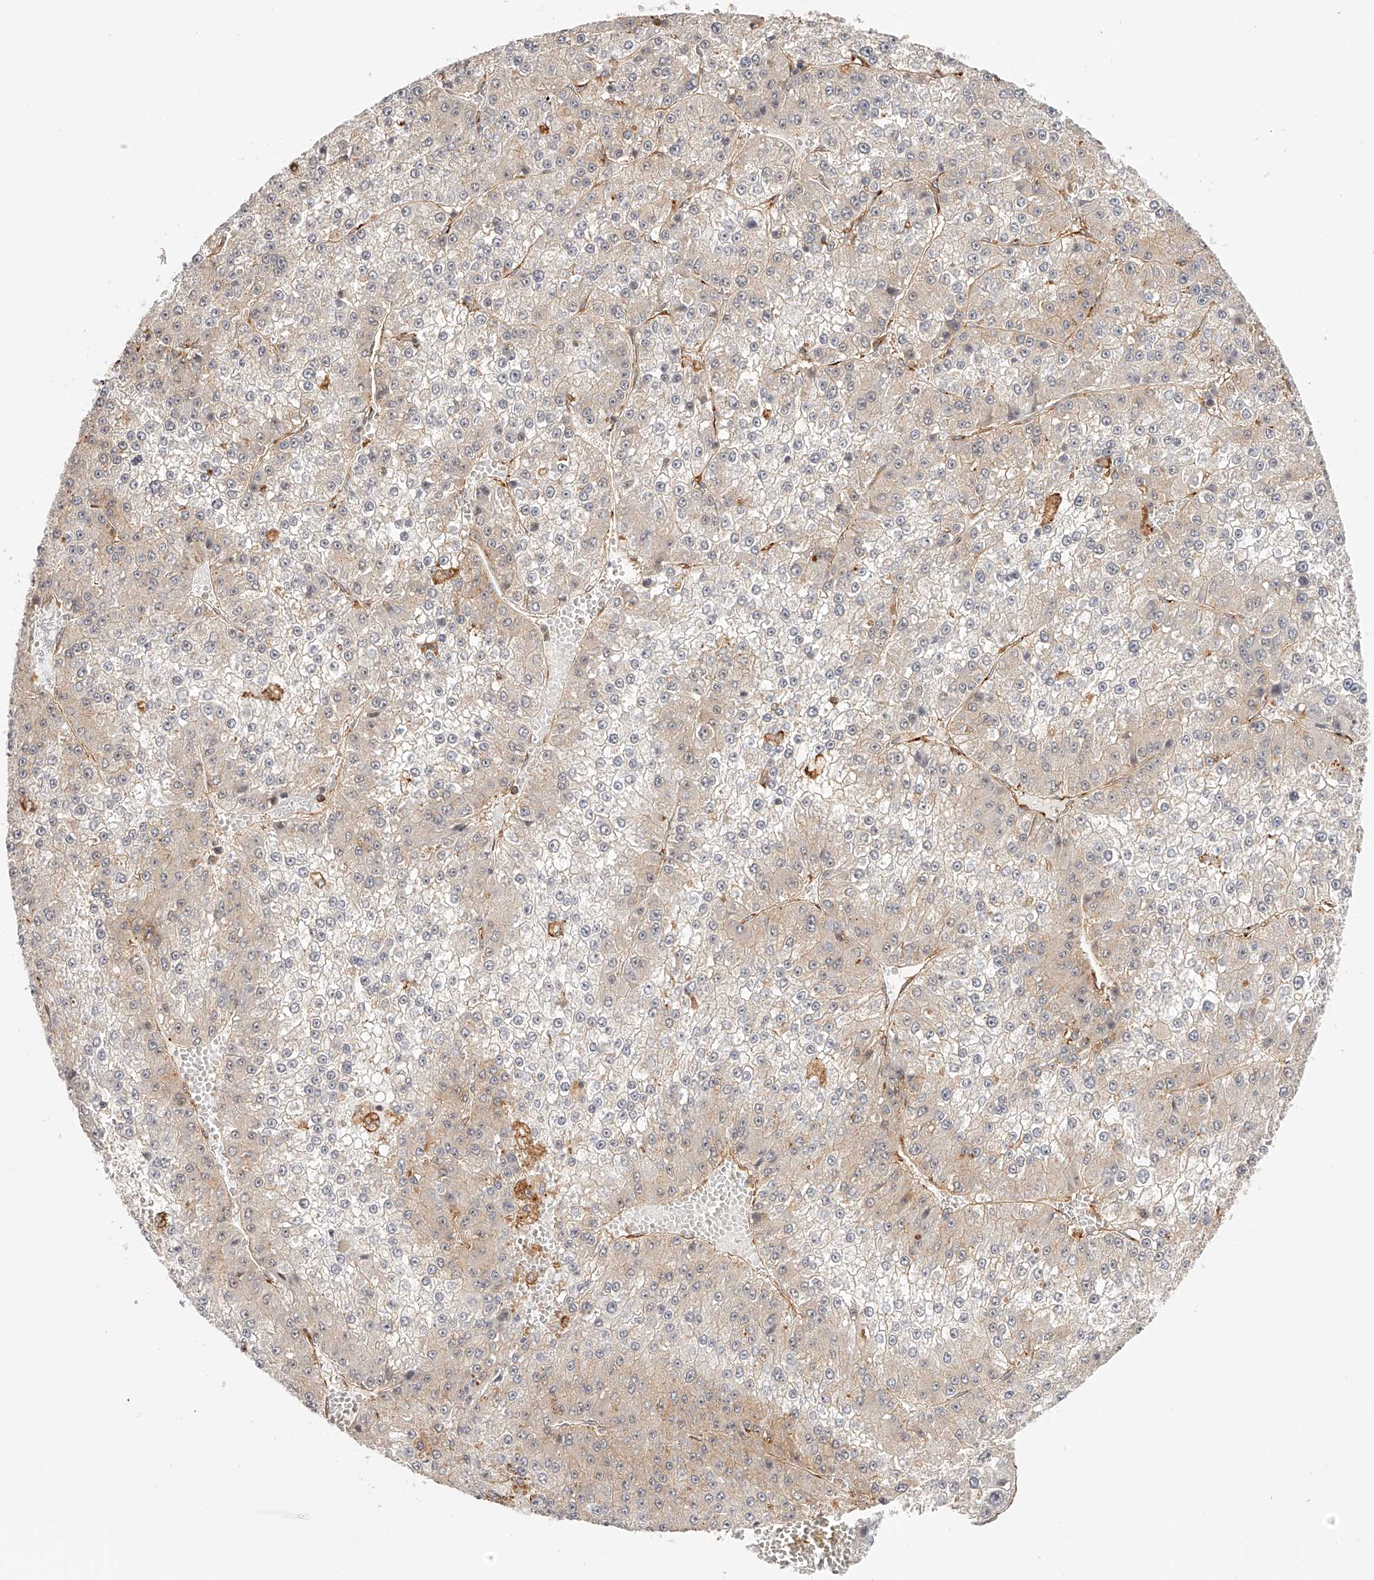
{"staining": {"intensity": "weak", "quantity": "<25%", "location": "cytoplasmic/membranous"}, "tissue": "liver cancer", "cell_type": "Tumor cells", "image_type": "cancer", "snomed": [{"axis": "morphology", "description": "Carcinoma, Hepatocellular, NOS"}, {"axis": "topography", "description": "Liver"}], "caption": "A photomicrograph of hepatocellular carcinoma (liver) stained for a protein demonstrates no brown staining in tumor cells. (Brightfield microscopy of DAB immunohistochemistry at high magnification).", "gene": "SYNC", "patient": {"sex": "female", "age": 73}}